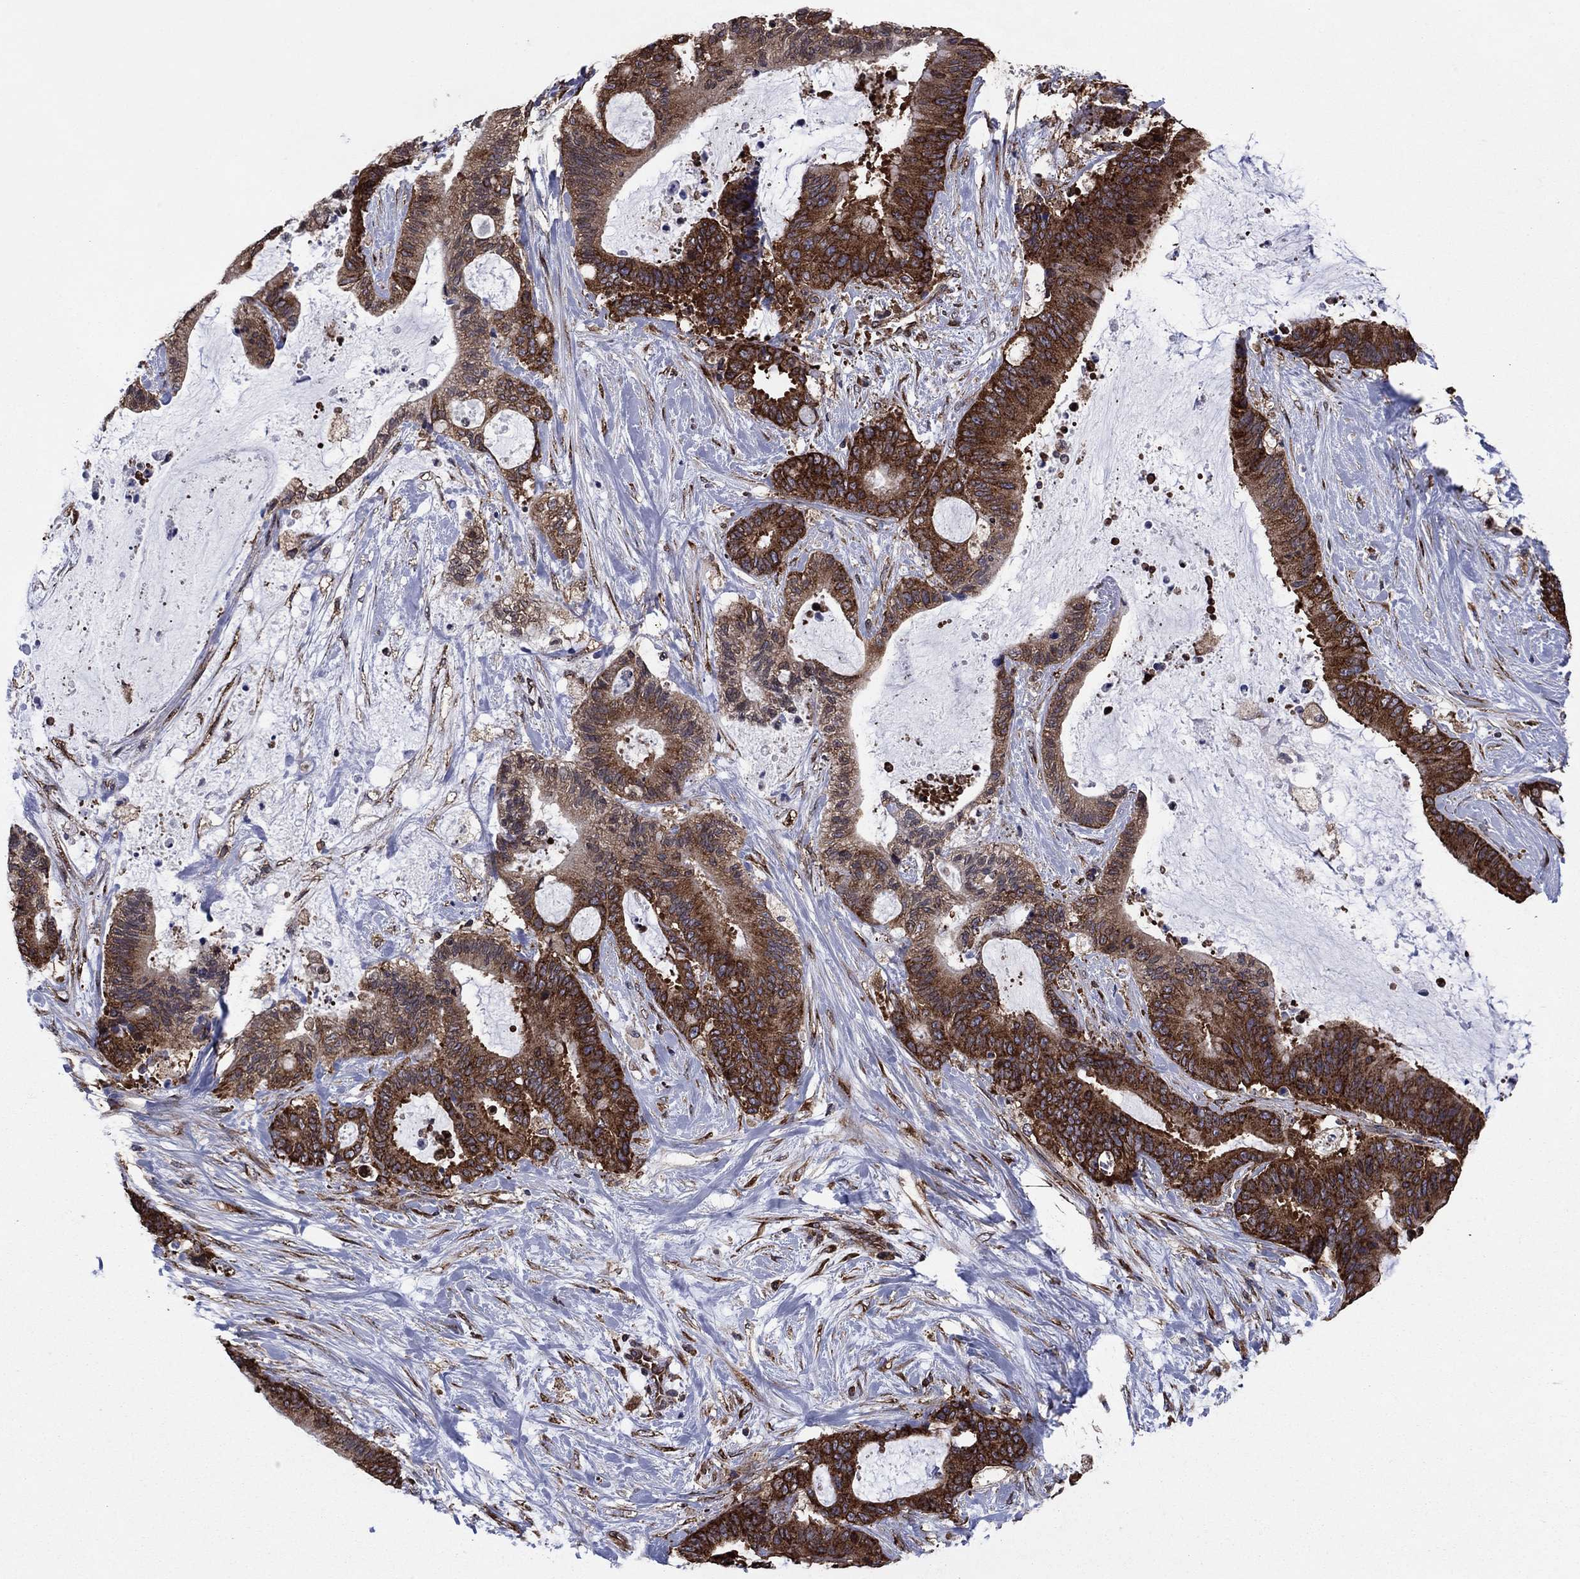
{"staining": {"intensity": "strong", "quantity": ">75%", "location": "cytoplasmic/membranous"}, "tissue": "liver cancer", "cell_type": "Tumor cells", "image_type": "cancer", "snomed": [{"axis": "morphology", "description": "Cholangiocarcinoma"}, {"axis": "topography", "description": "Liver"}], "caption": "Protein staining demonstrates strong cytoplasmic/membranous expression in approximately >75% of tumor cells in liver cholangiocarcinoma. (Brightfield microscopy of DAB IHC at high magnification).", "gene": "YBX1", "patient": {"sex": "female", "age": 73}}